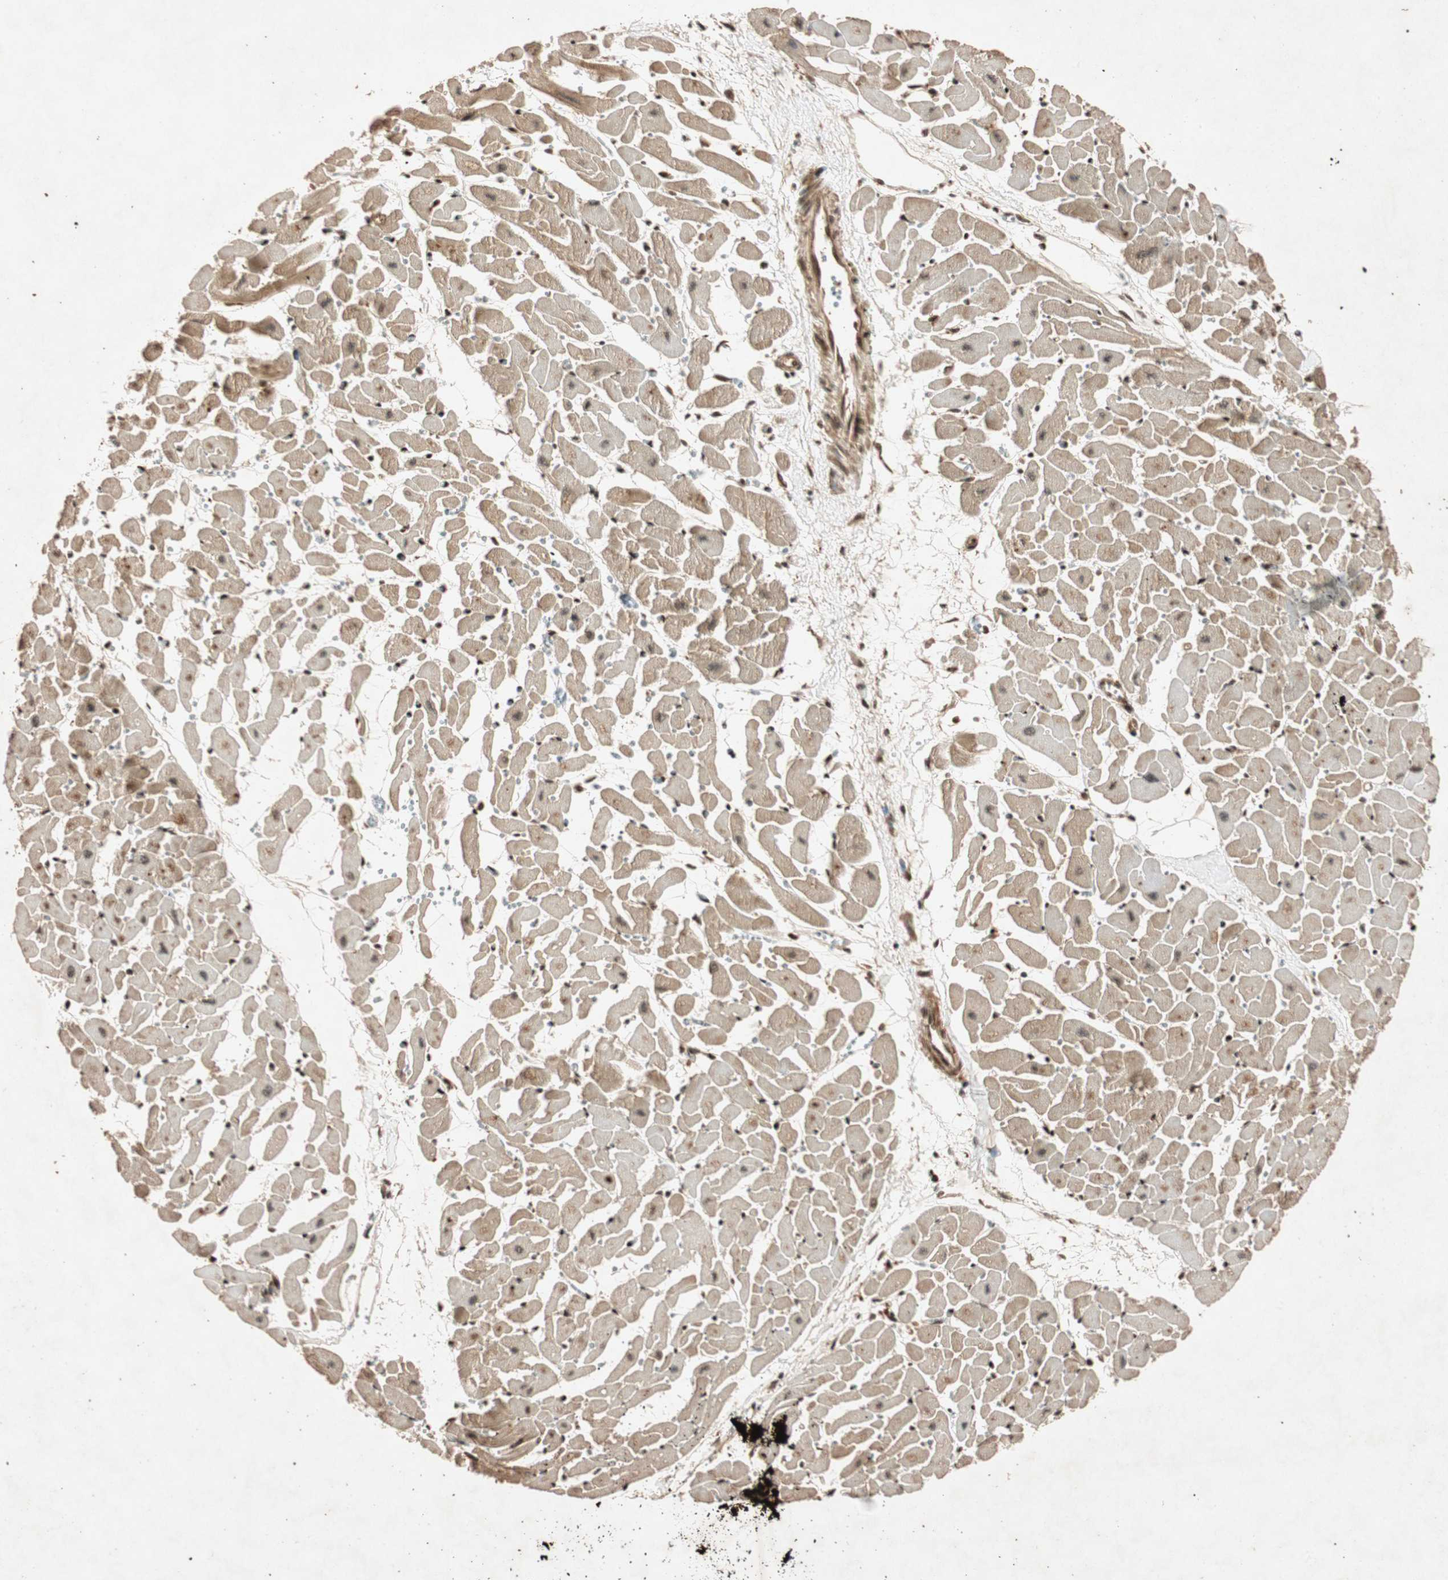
{"staining": {"intensity": "strong", "quantity": ">75%", "location": "cytoplasmic/membranous,nuclear"}, "tissue": "heart muscle", "cell_type": "Cardiomyocytes", "image_type": "normal", "snomed": [{"axis": "morphology", "description": "Normal tissue, NOS"}, {"axis": "topography", "description": "Heart"}], "caption": "Brown immunohistochemical staining in benign heart muscle reveals strong cytoplasmic/membranous,nuclear positivity in approximately >75% of cardiomyocytes.", "gene": "ALKBH5", "patient": {"sex": "female", "age": 19}}